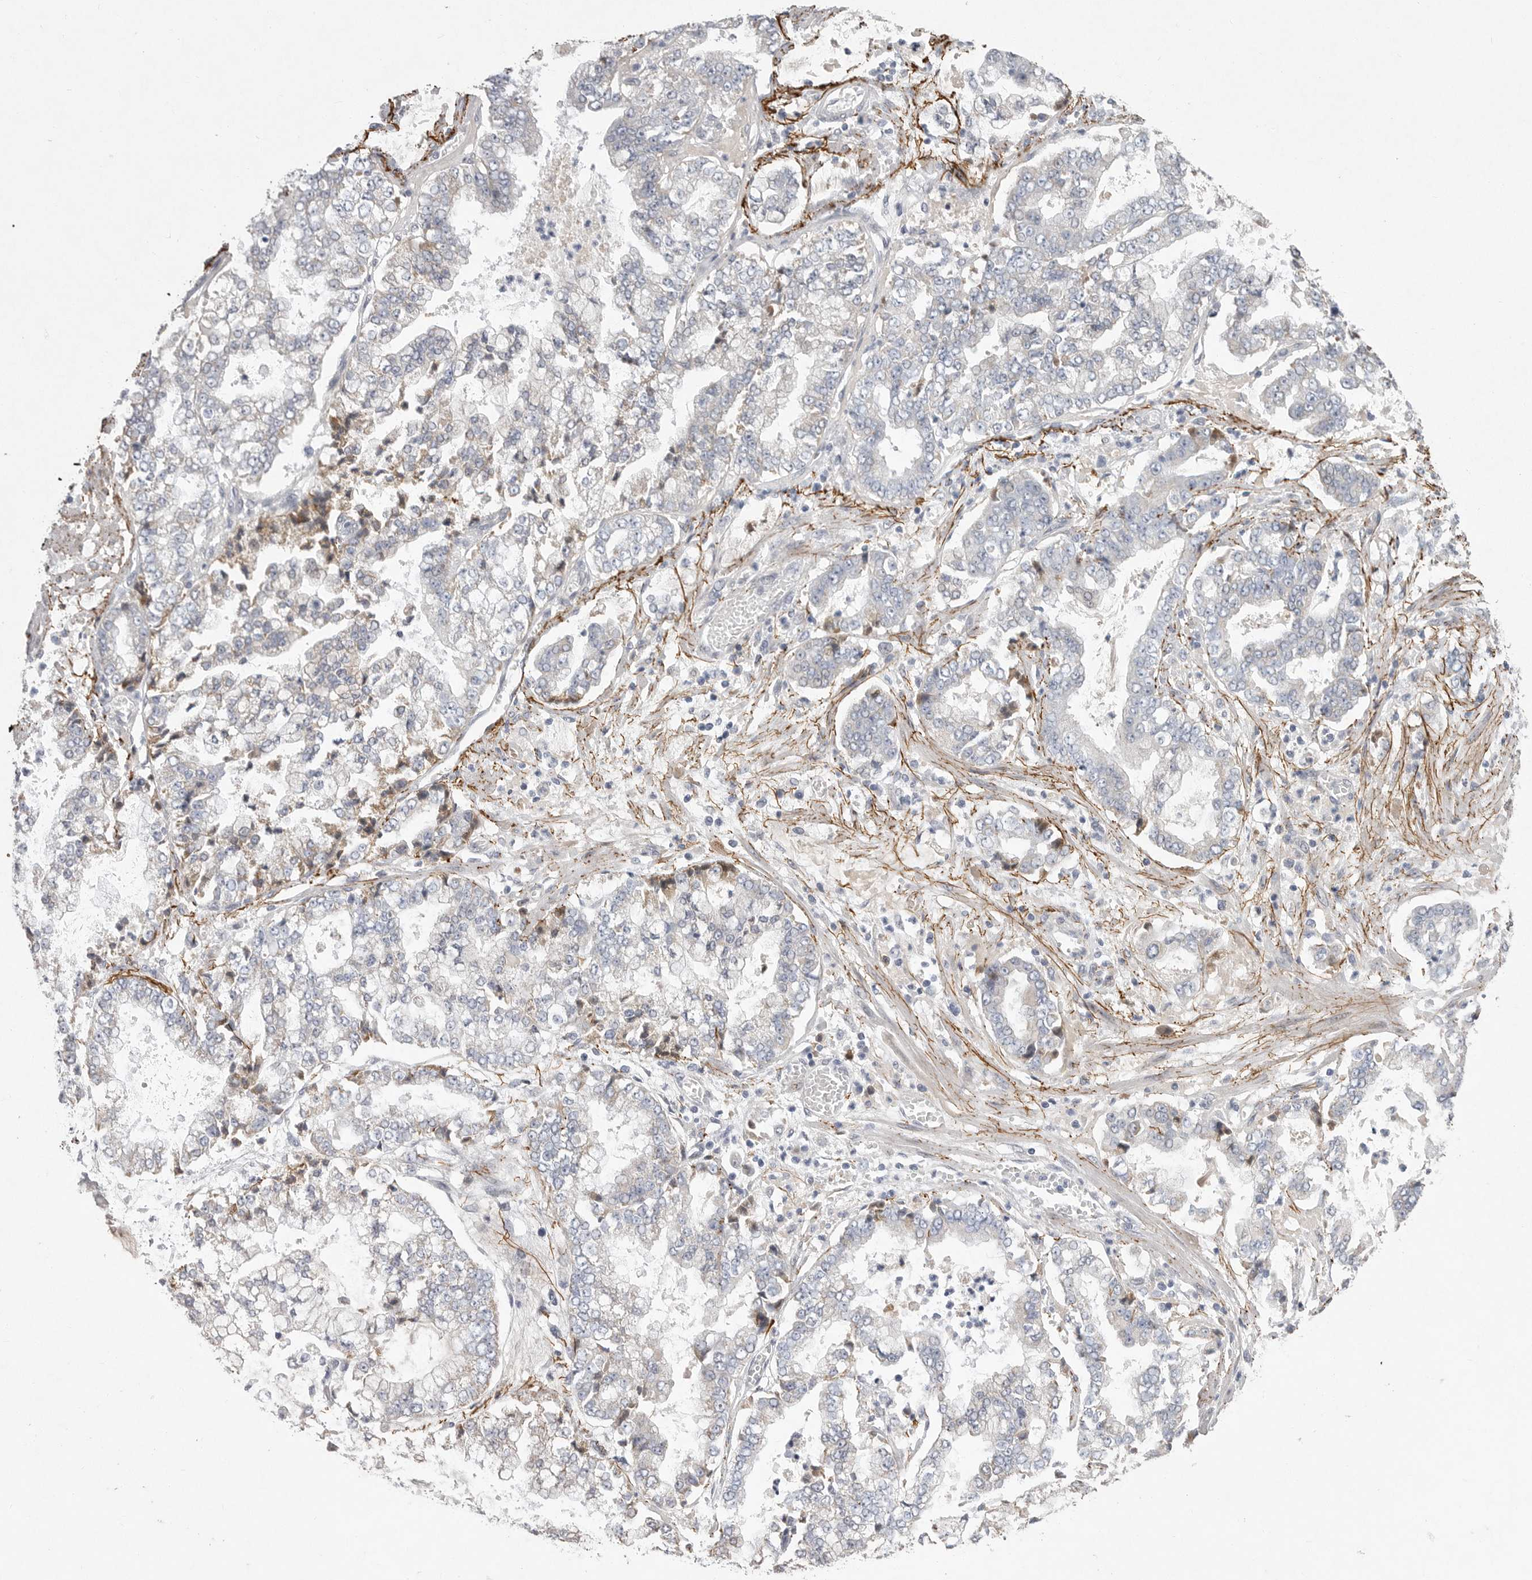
{"staining": {"intensity": "negative", "quantity": "none", "location": "none"}, "tissue": "stomach cancer", "cell_type": "Tumor cells", "image_type": "cancer", "snomed": [{"axis": "morphology", "description": "Adenocarcinoma, NOS"}, {"axis": "topography", "description": "Stomach"}], "caption": "Human adenocarcinoma (stomach) stained for a protein using immunohistochemistry (IHC) displays no staining in tumor cells.", "gene": "CRP", "patient": {"sex": "male", "age": 76}}